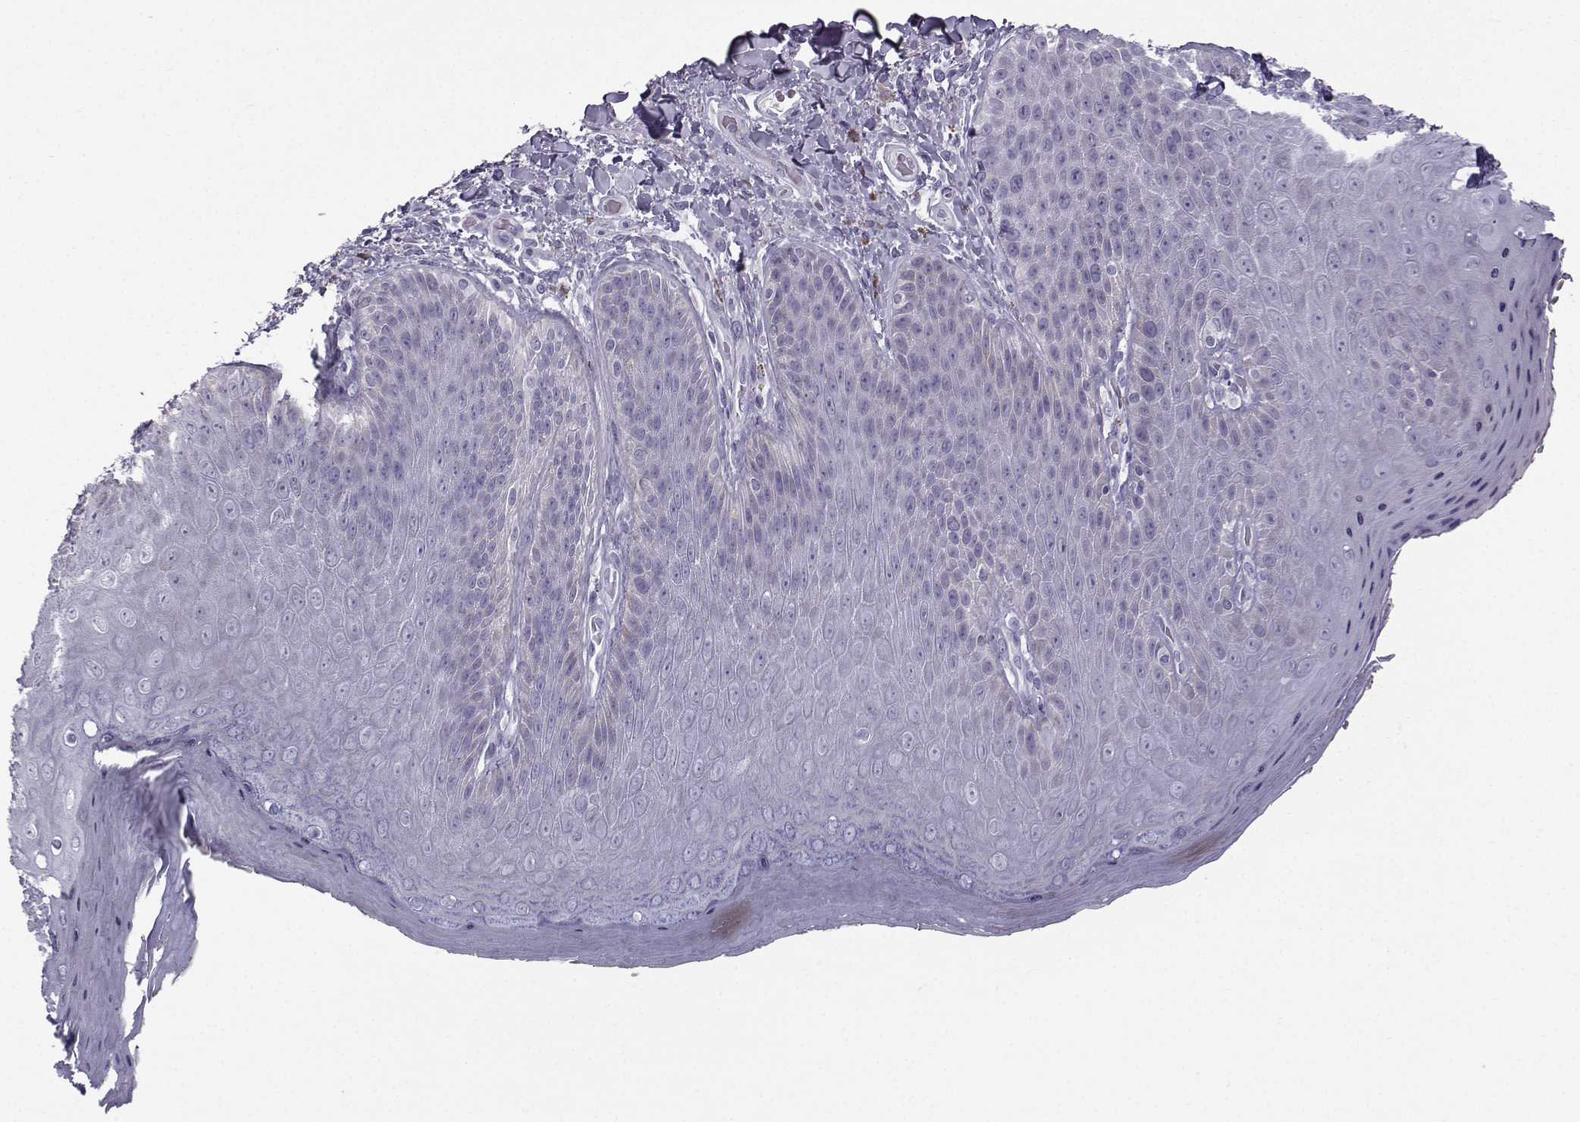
{"staining": {"intensity": "negative", "quantity": "none", "location": "none"}, "tissue": "skin", "cell_type": "Epidermal cells", "image_type": "normal", "snomed": [{"axis": "morphology", "description": "Normal tissue, NOS"}, {"axis": "topography", "description": "Anal"}], "caption": "Micrograph shows no protein positivity in epidermal cells of benign skin. (DAB (3,3'-diaminobenzidine) immunohistochemistry with hematoxylin counter stain).", "gene": "DMRT3", "patient": {"sex": "male", "age": 53}}